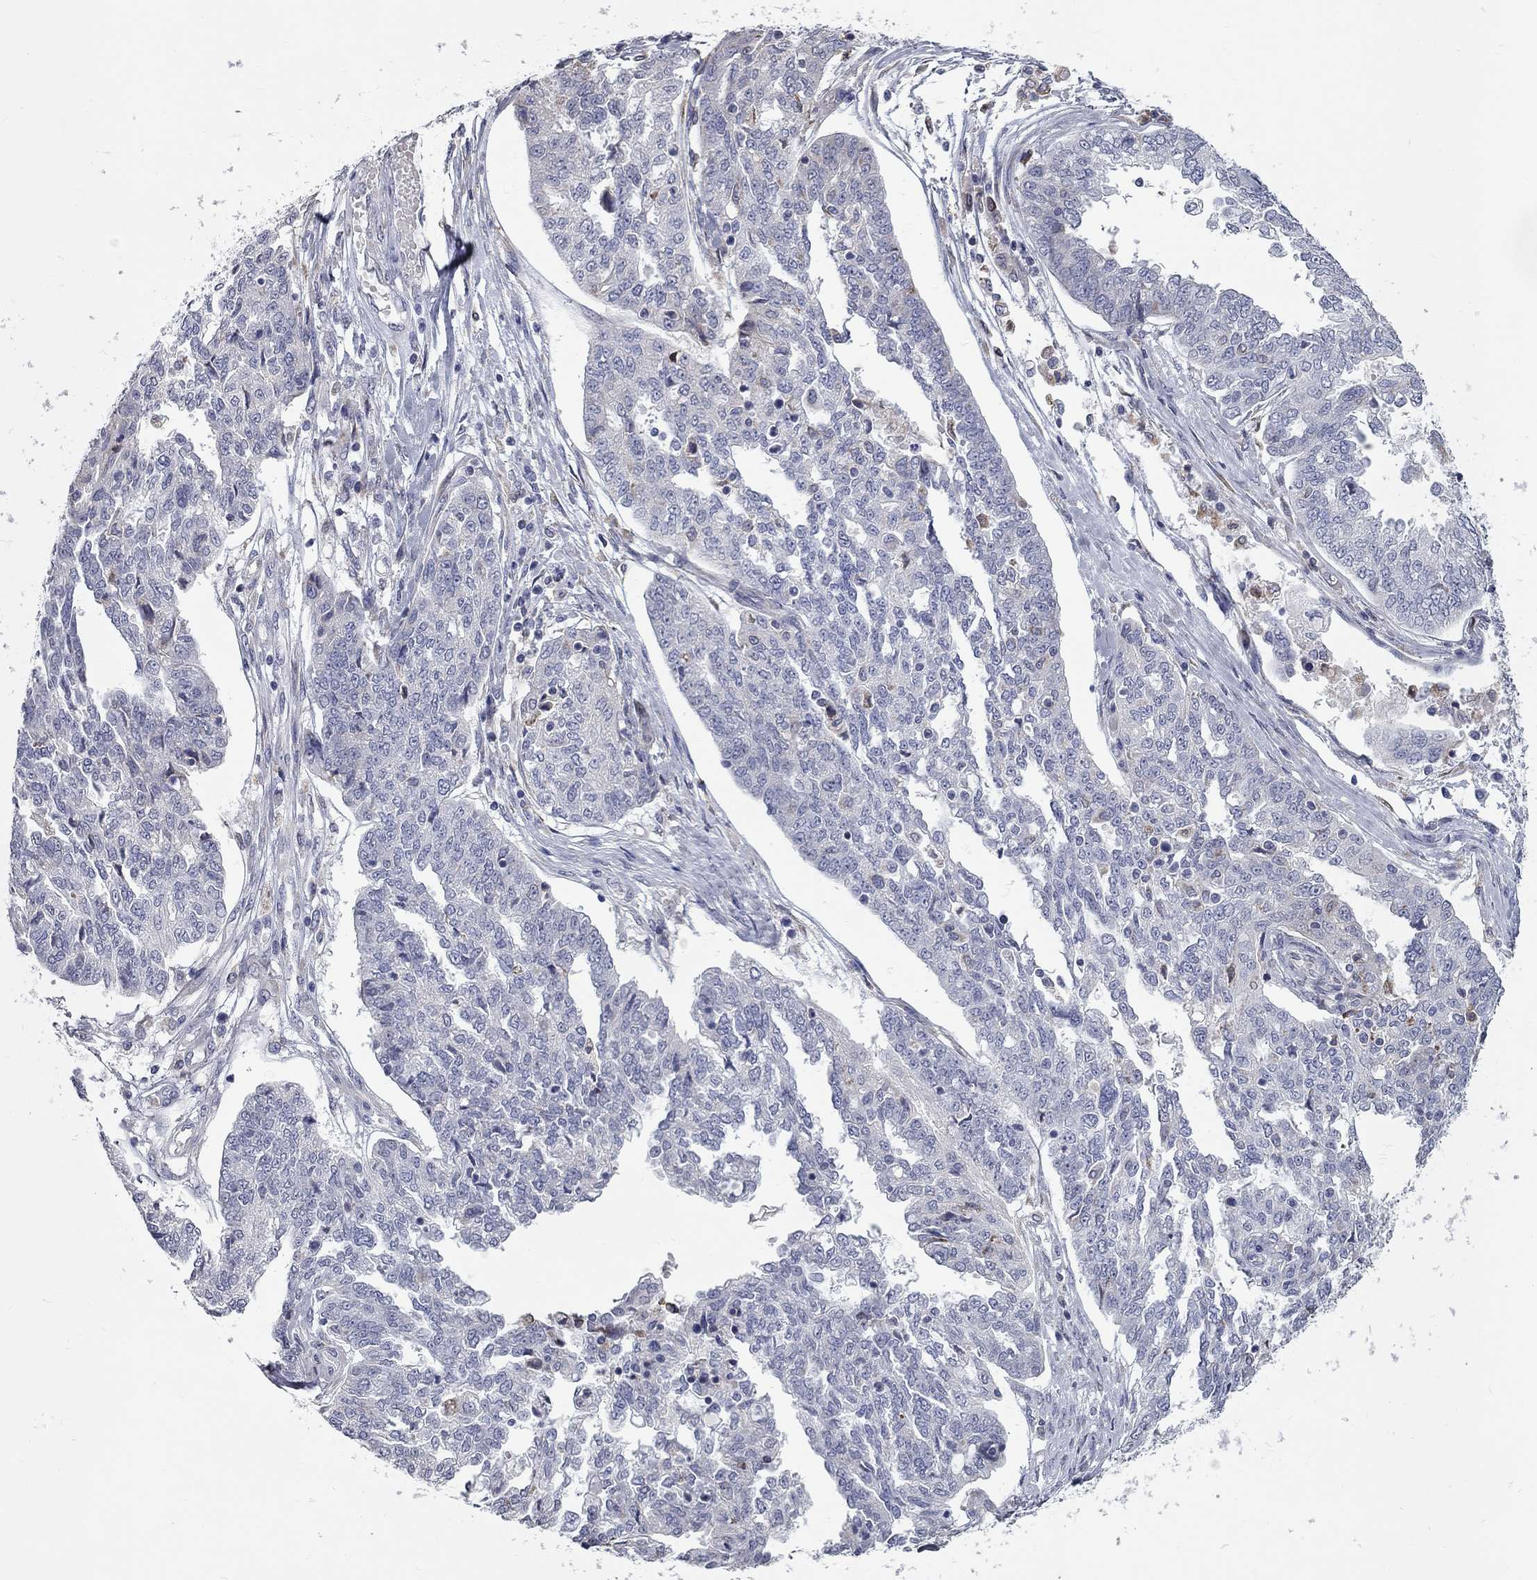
{"staining": {"intensity": "negative", "quantity": "none", "location": "none"}, "tissue": "ovarian cancer", "cell_type": "Tumor cells", "image_type": "cancer", "snomed": [{"axis": "morphology", "description": "Cystadenocarcinoma, serous, NOS"}, {"axis": "topography", "description": "Ovary"}], "caption": "DAB immunohistochemical staining of human serous cystadenocarcinoma (ovarian) shows no significant positivity in tumor cells.", "gene": "XAGE2", "patient": {"sex": "female", "age": 67}}